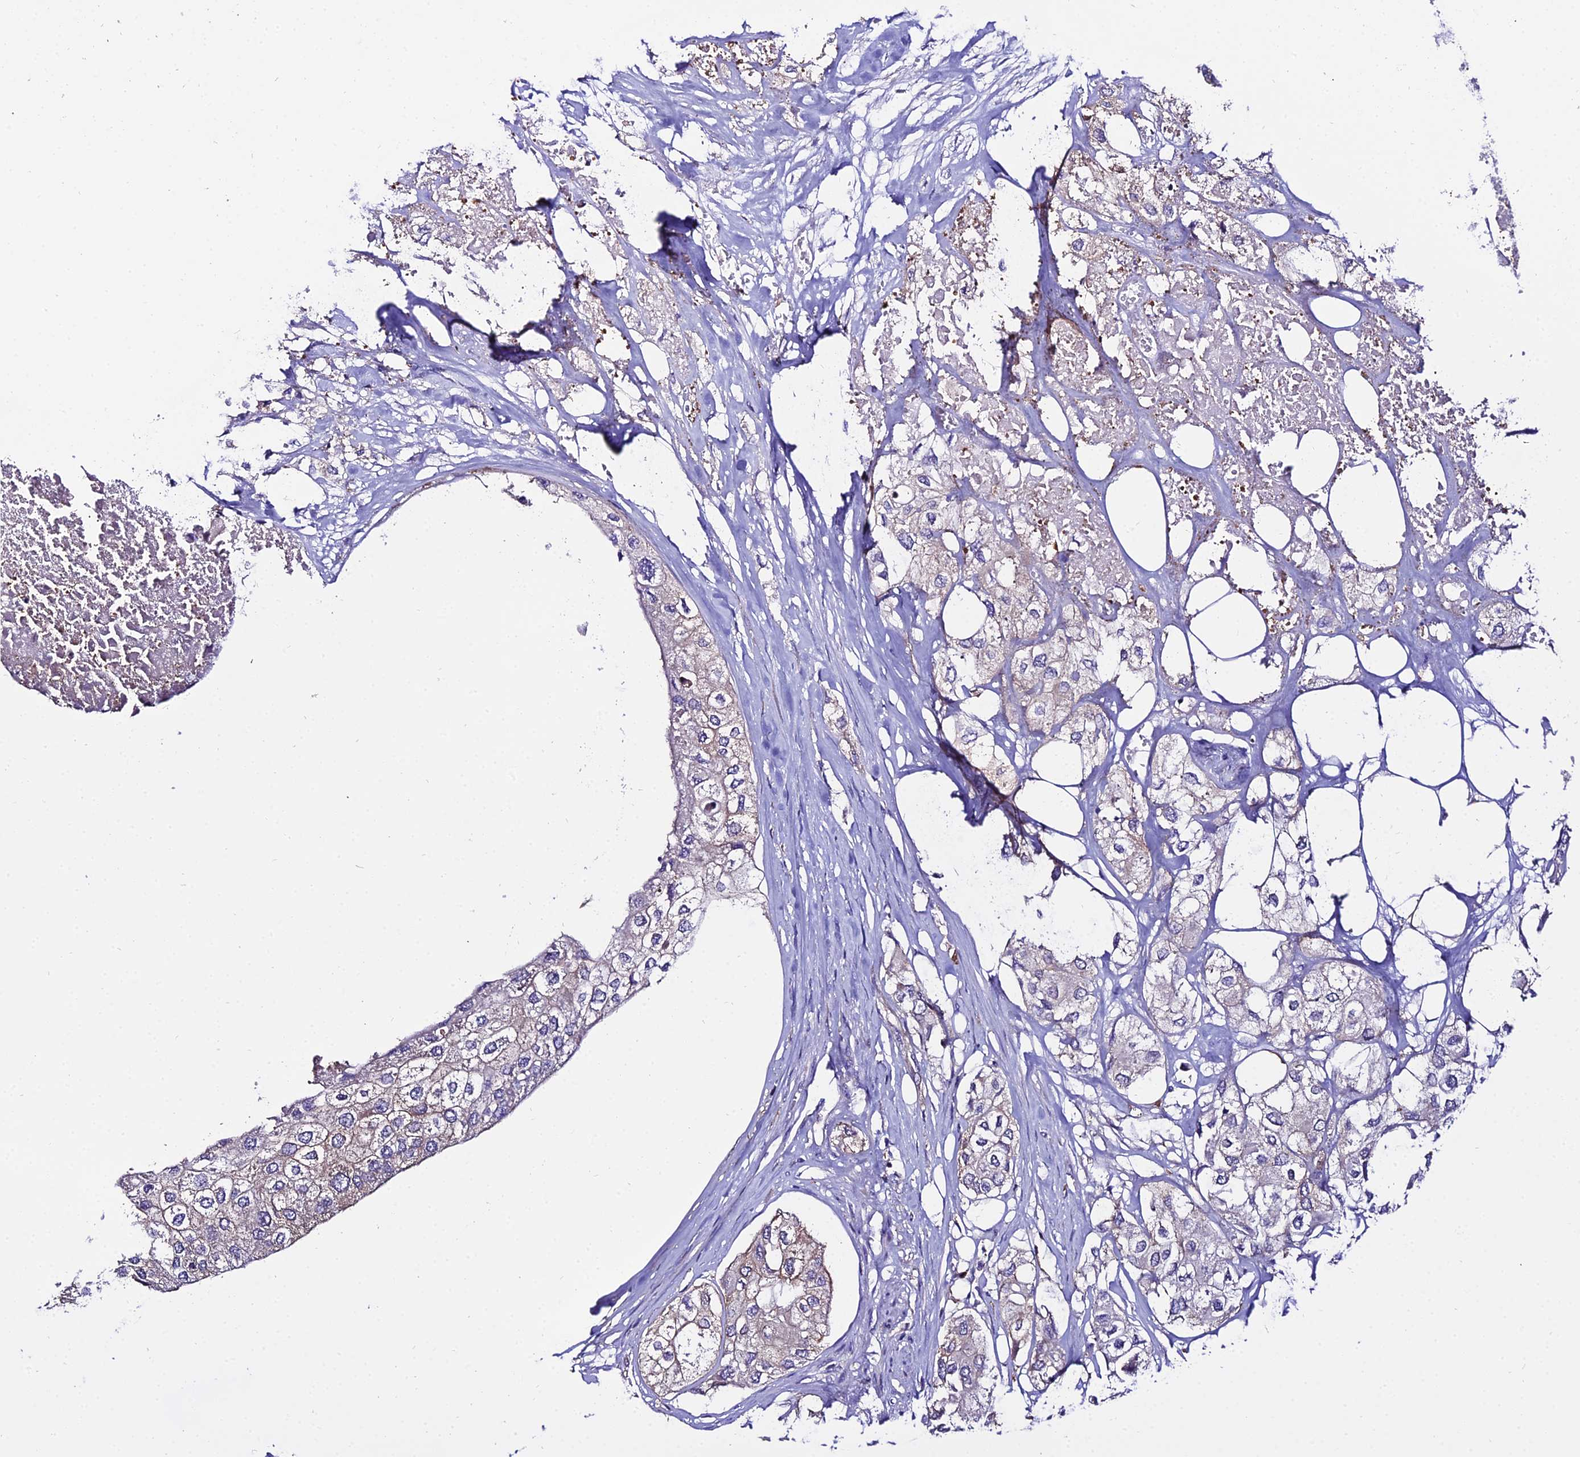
{"staining": {"intensity": "negative", "quantity": "none", "location": "none"}, "tissue": "urothelial cancer", "cell_type": "Tumor cells", "image_type": "cancer", "snomed": [{"axis": "morphology", "description": "Urothelial carcinoma, High grade"}, {"axis": "topography", "description": "Urinary bladder"}], "caption": "Urothelial cancer stained for a protein using immunohistochemistry displays no staining tumor cells.", "gene": "C2orf69", "patient": {"sex": "male", "age": 64}}